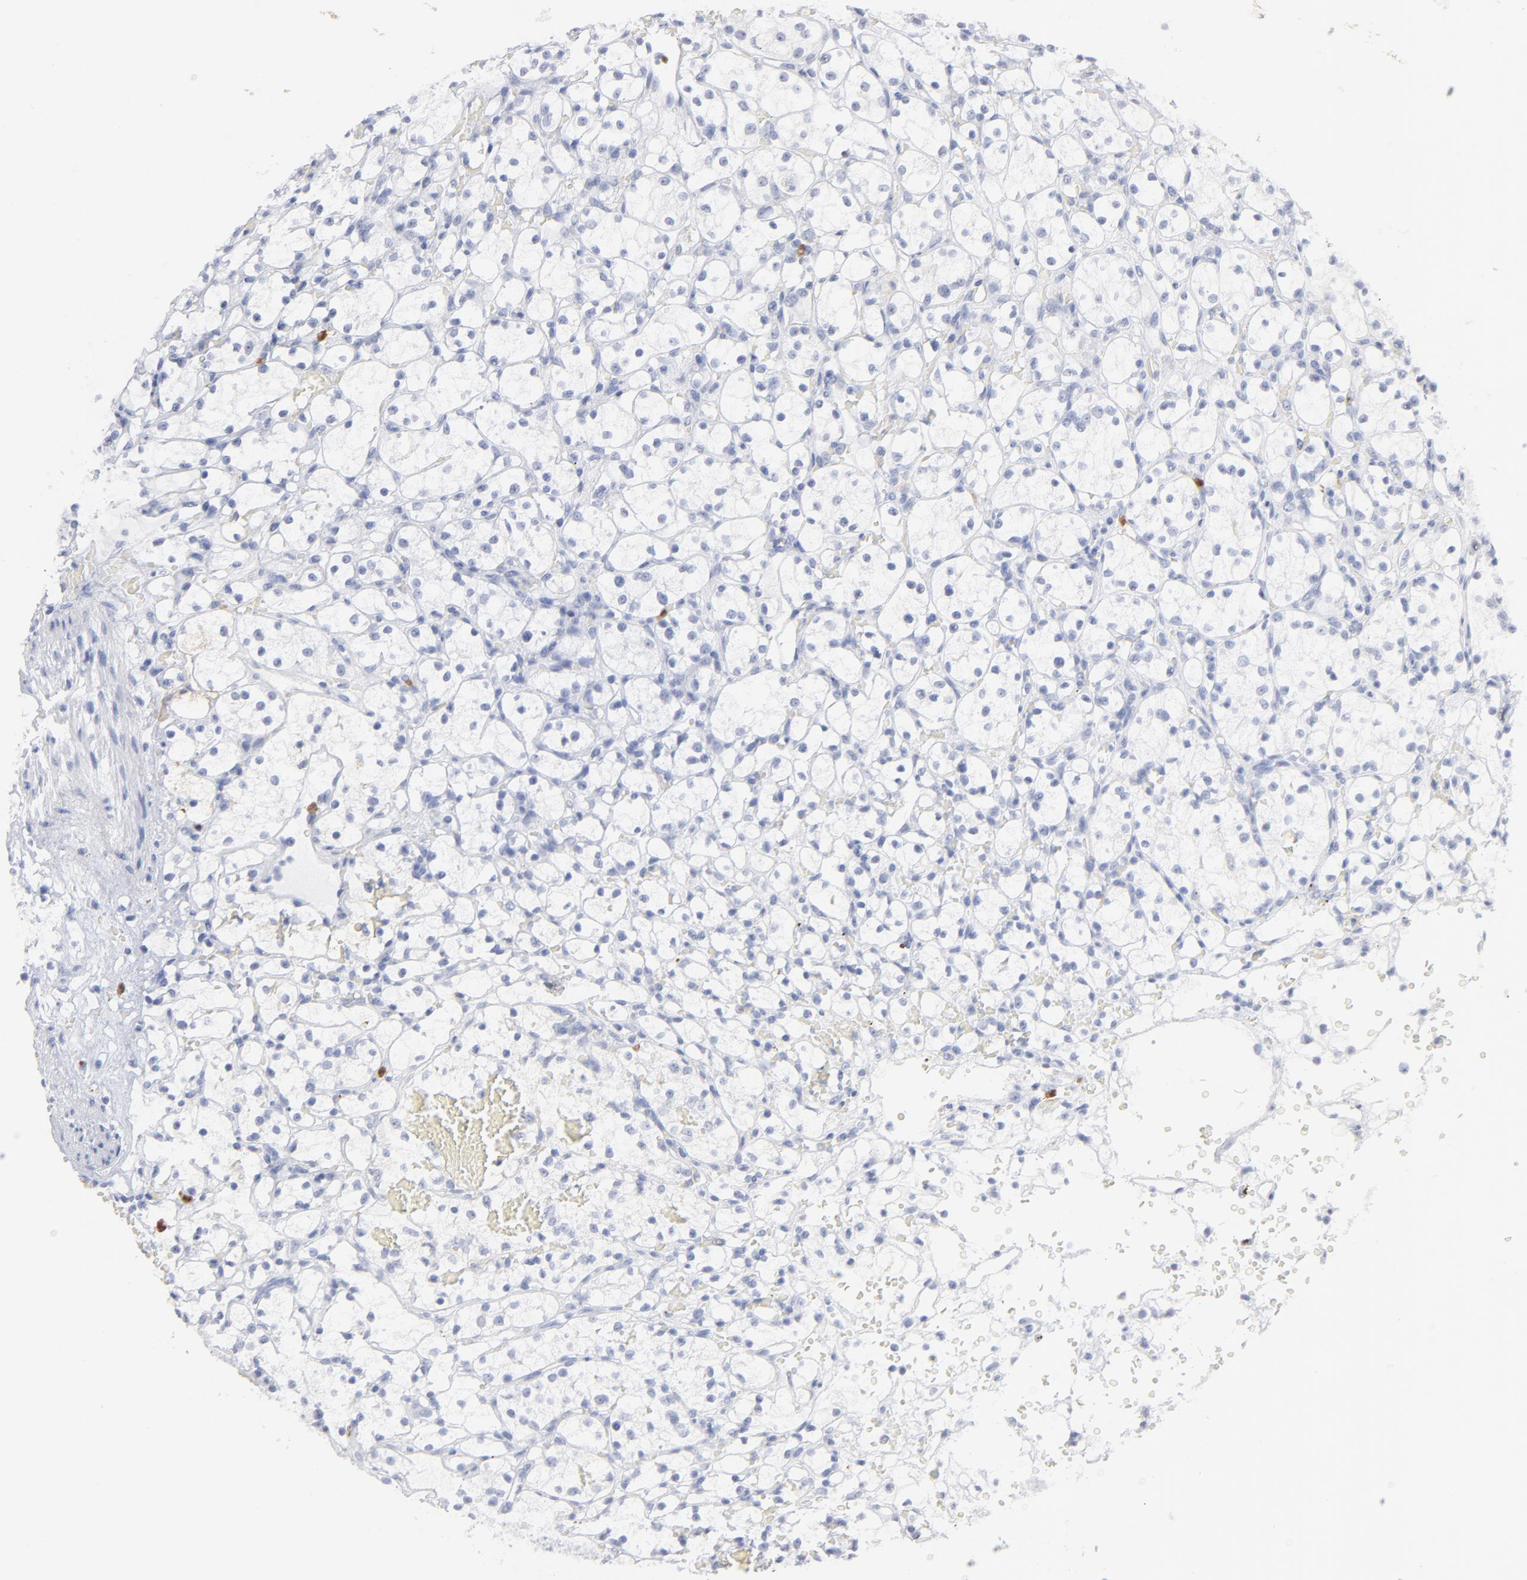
{"staining": {"intensity": "negative", "quantity": "none", "location": "none"}, "tissue": "renal cancer", "cell_type": "Tumor cells", "image_type": "cancer", "snomed": [{"axis": "morphology", "description": "Adenocarcinoma, NOS"}, {"axis": "topography", "description": "Kidney"}], "caption": "The image shows no significant staining in tumor cells of renal cancer (adenocarcinoma).", "gene": "ARG1", "patient": {"sex": "female", "age": 60}}